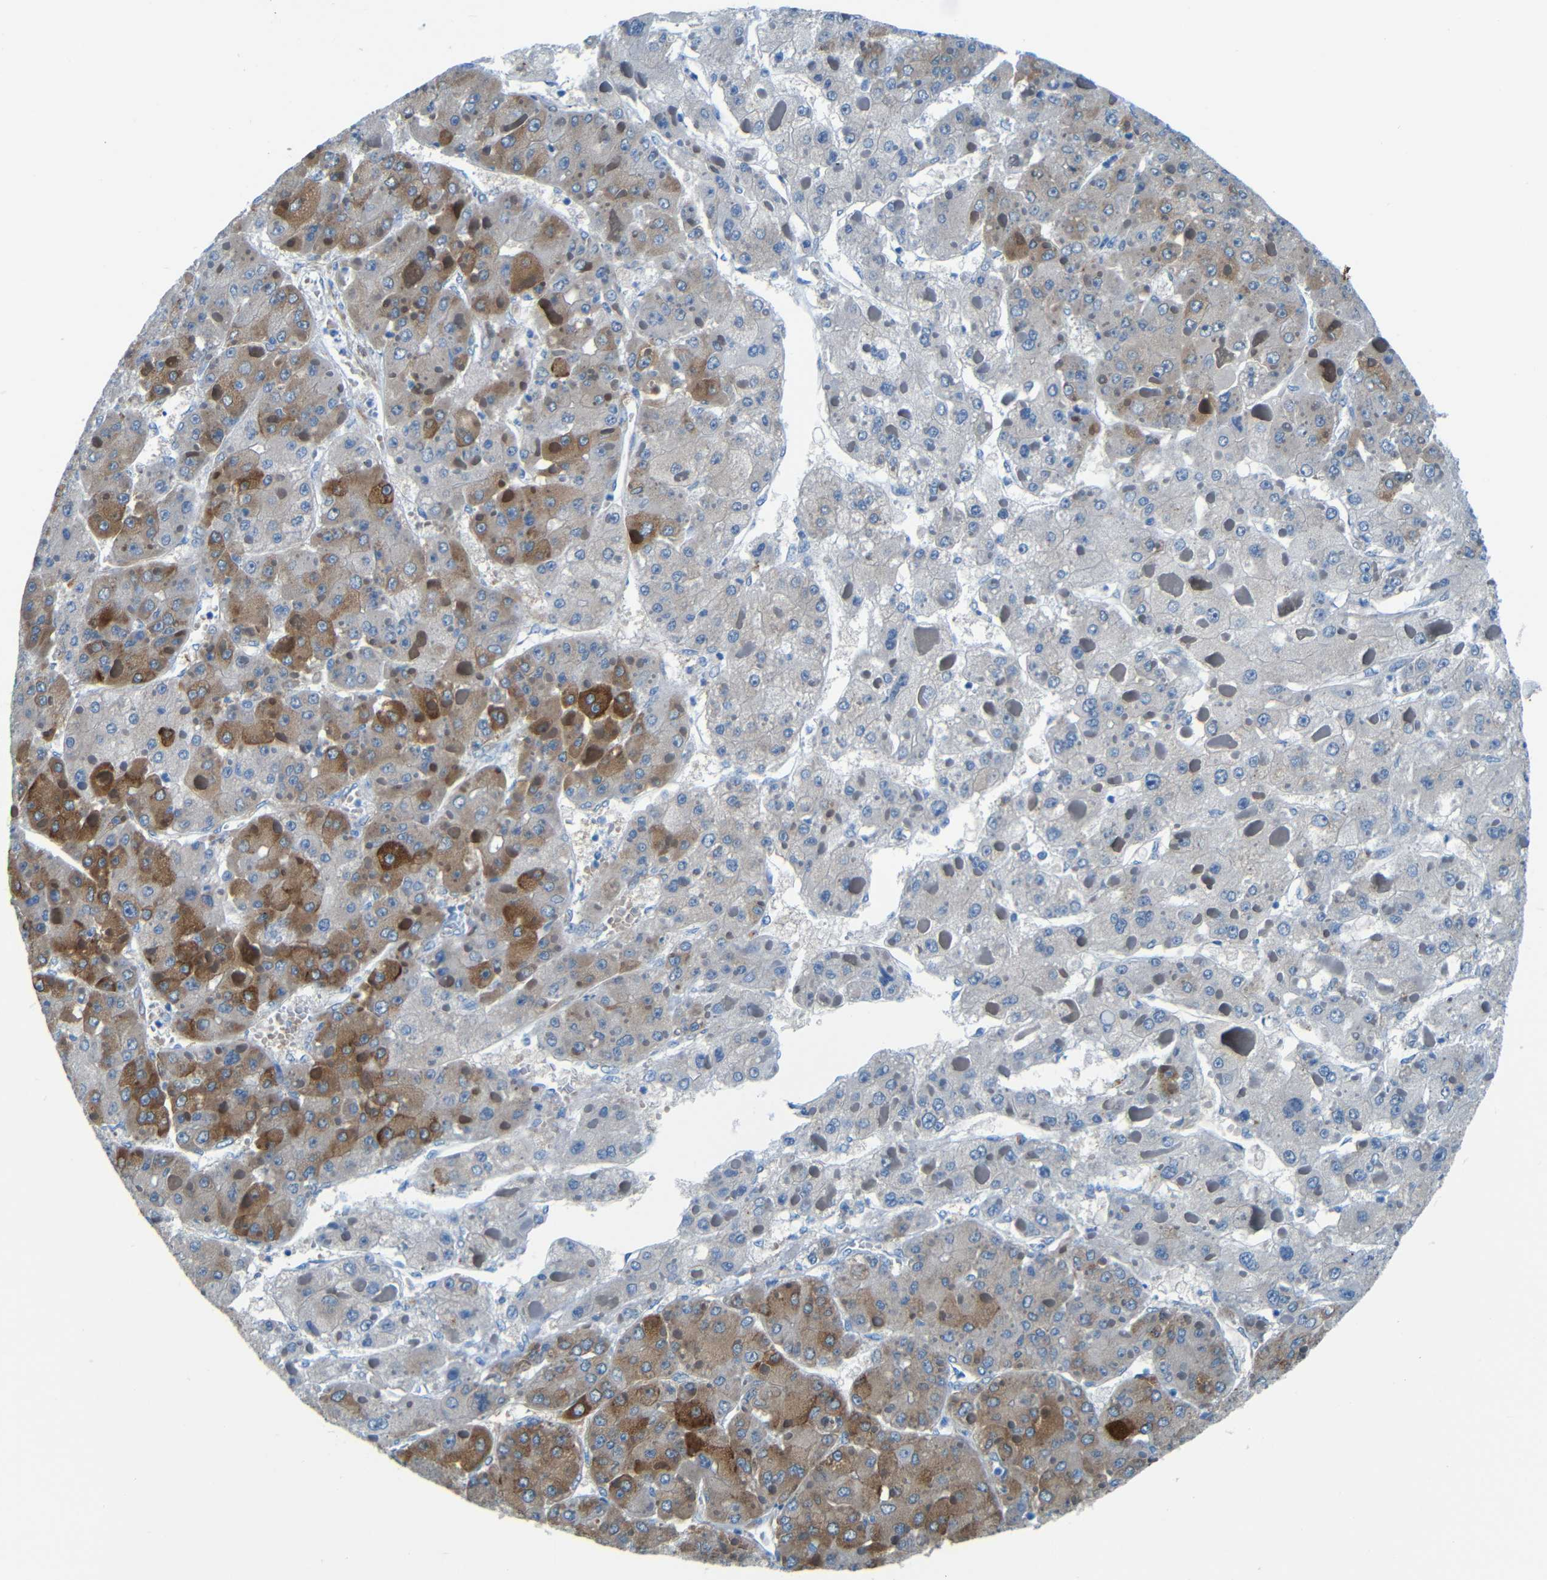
{"staining": {"intensity": "moderate", "quantity": "25%-75%", "location": "cytoplasmic/membranous"}, "tissue": "liver cancer", "cell_type": "Tumor cells", "image_type": "cancer", "snomed": [{"axis": "morphology", "description": "Carcinoma, Hepatocellular, NOS"}, {"axis": "topography", "description": "Liver"}], "caption": "This histopathology image demonstrates hepatocellular carcinoma (liver) stained with immunohistochemistry (IHC) to label a protein in brown. The cytoplasmic/membranous of tumor cells show moderate positivity for the protein. Nuclei are counter-stained blue.", "gene": "MAP2", "patient": {"sex": "female", "age": 73}}